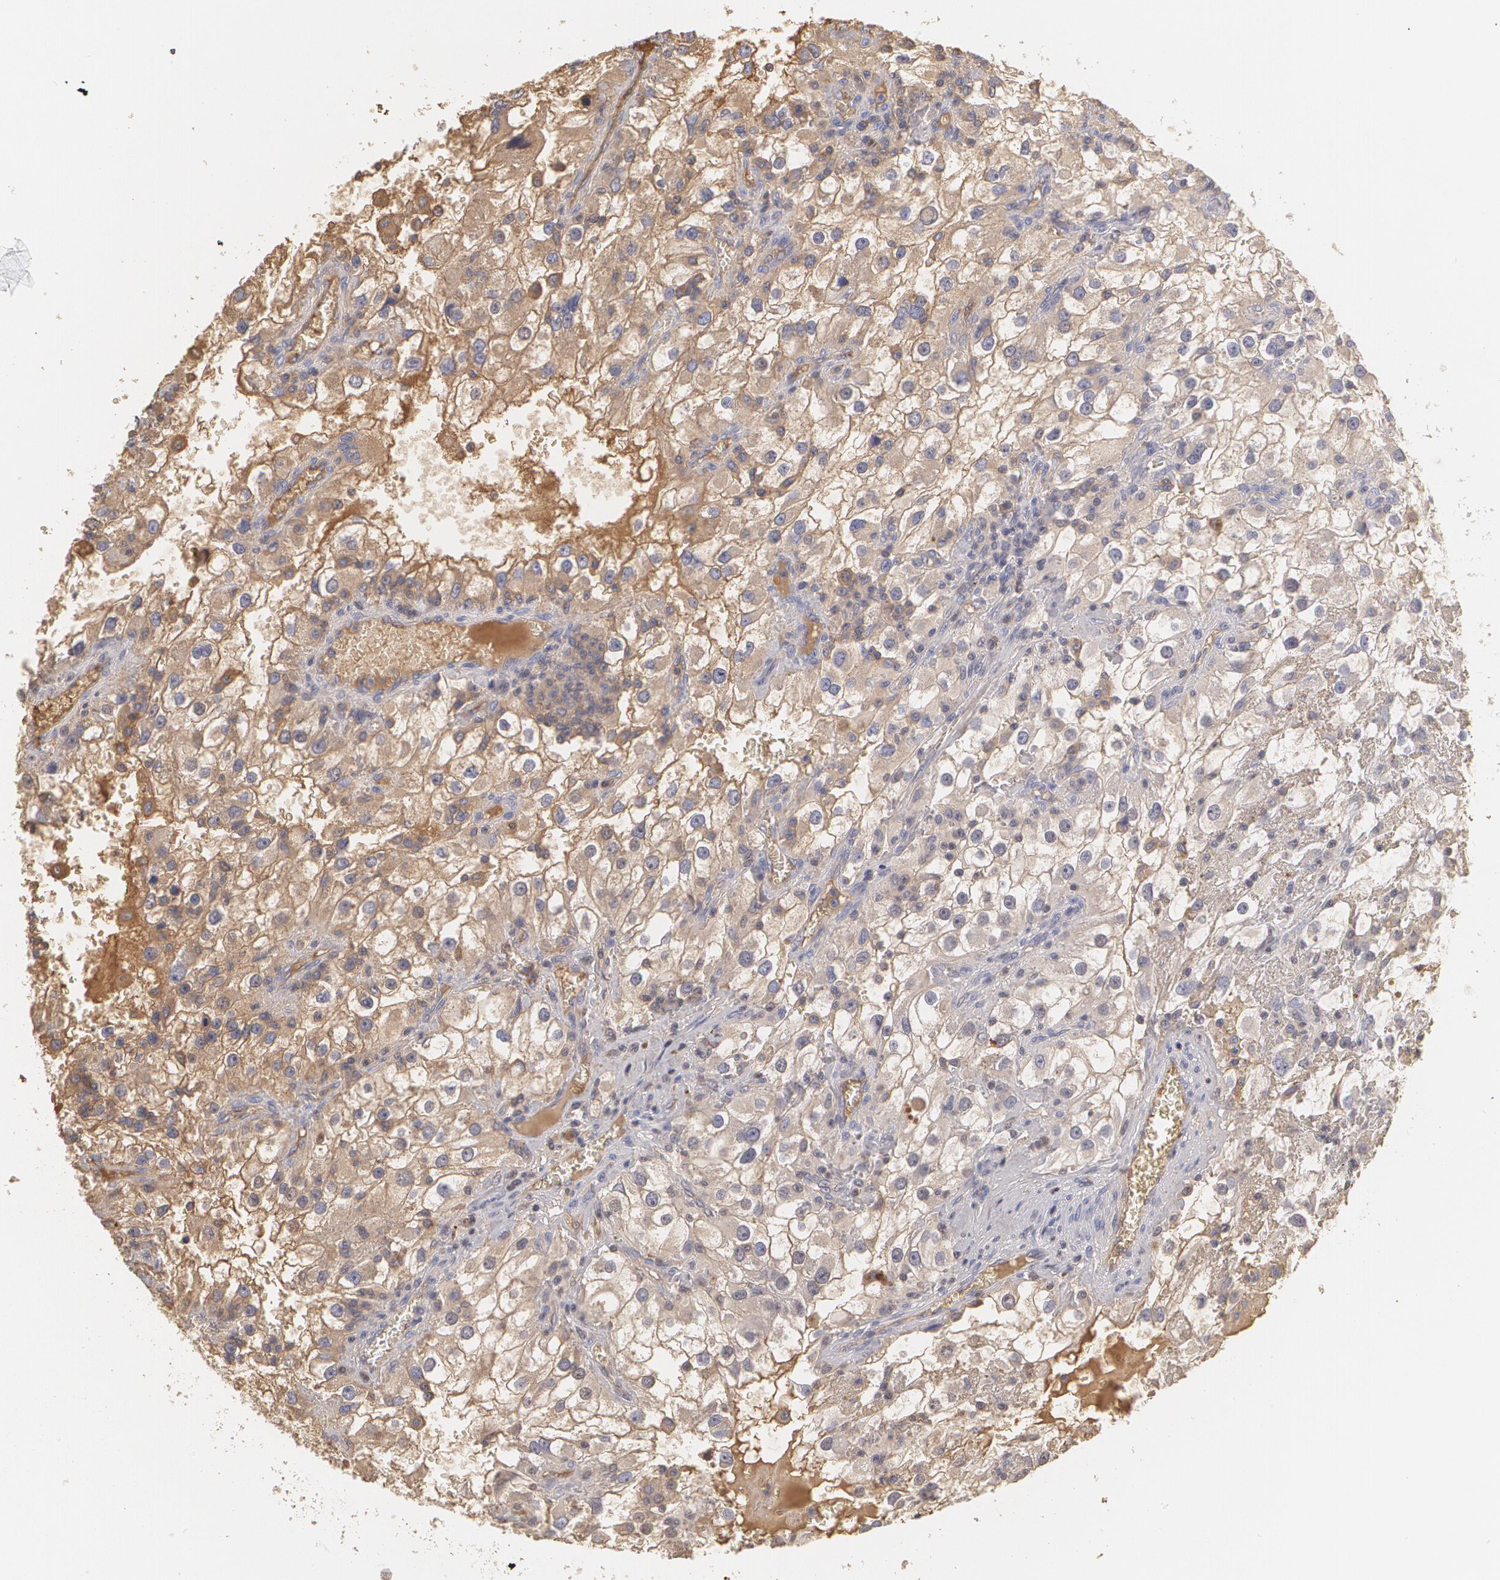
{"staining": {"intensity": "weak", "quantity": "25%-75%", "location": "cytoplasmic/membranous"}, "tissue": "renal cancer", "cell_type": "Tumor cells", "image_type": "cancer", "snomed": [{"axis": "morphology", "description": "Adenocarcinoma, NOS"}, {"axis": "topography", "description": "Kidney"}], "caption": "An image showing weak cytoplasmic/membranous staining in approximately 25%-75% of tumor cells in renal adenocarcinoma, as visualized by brown immunohistochemical staining.", "gene": "SERPINA1", "patient": {"sex": "female", "age": 52}}